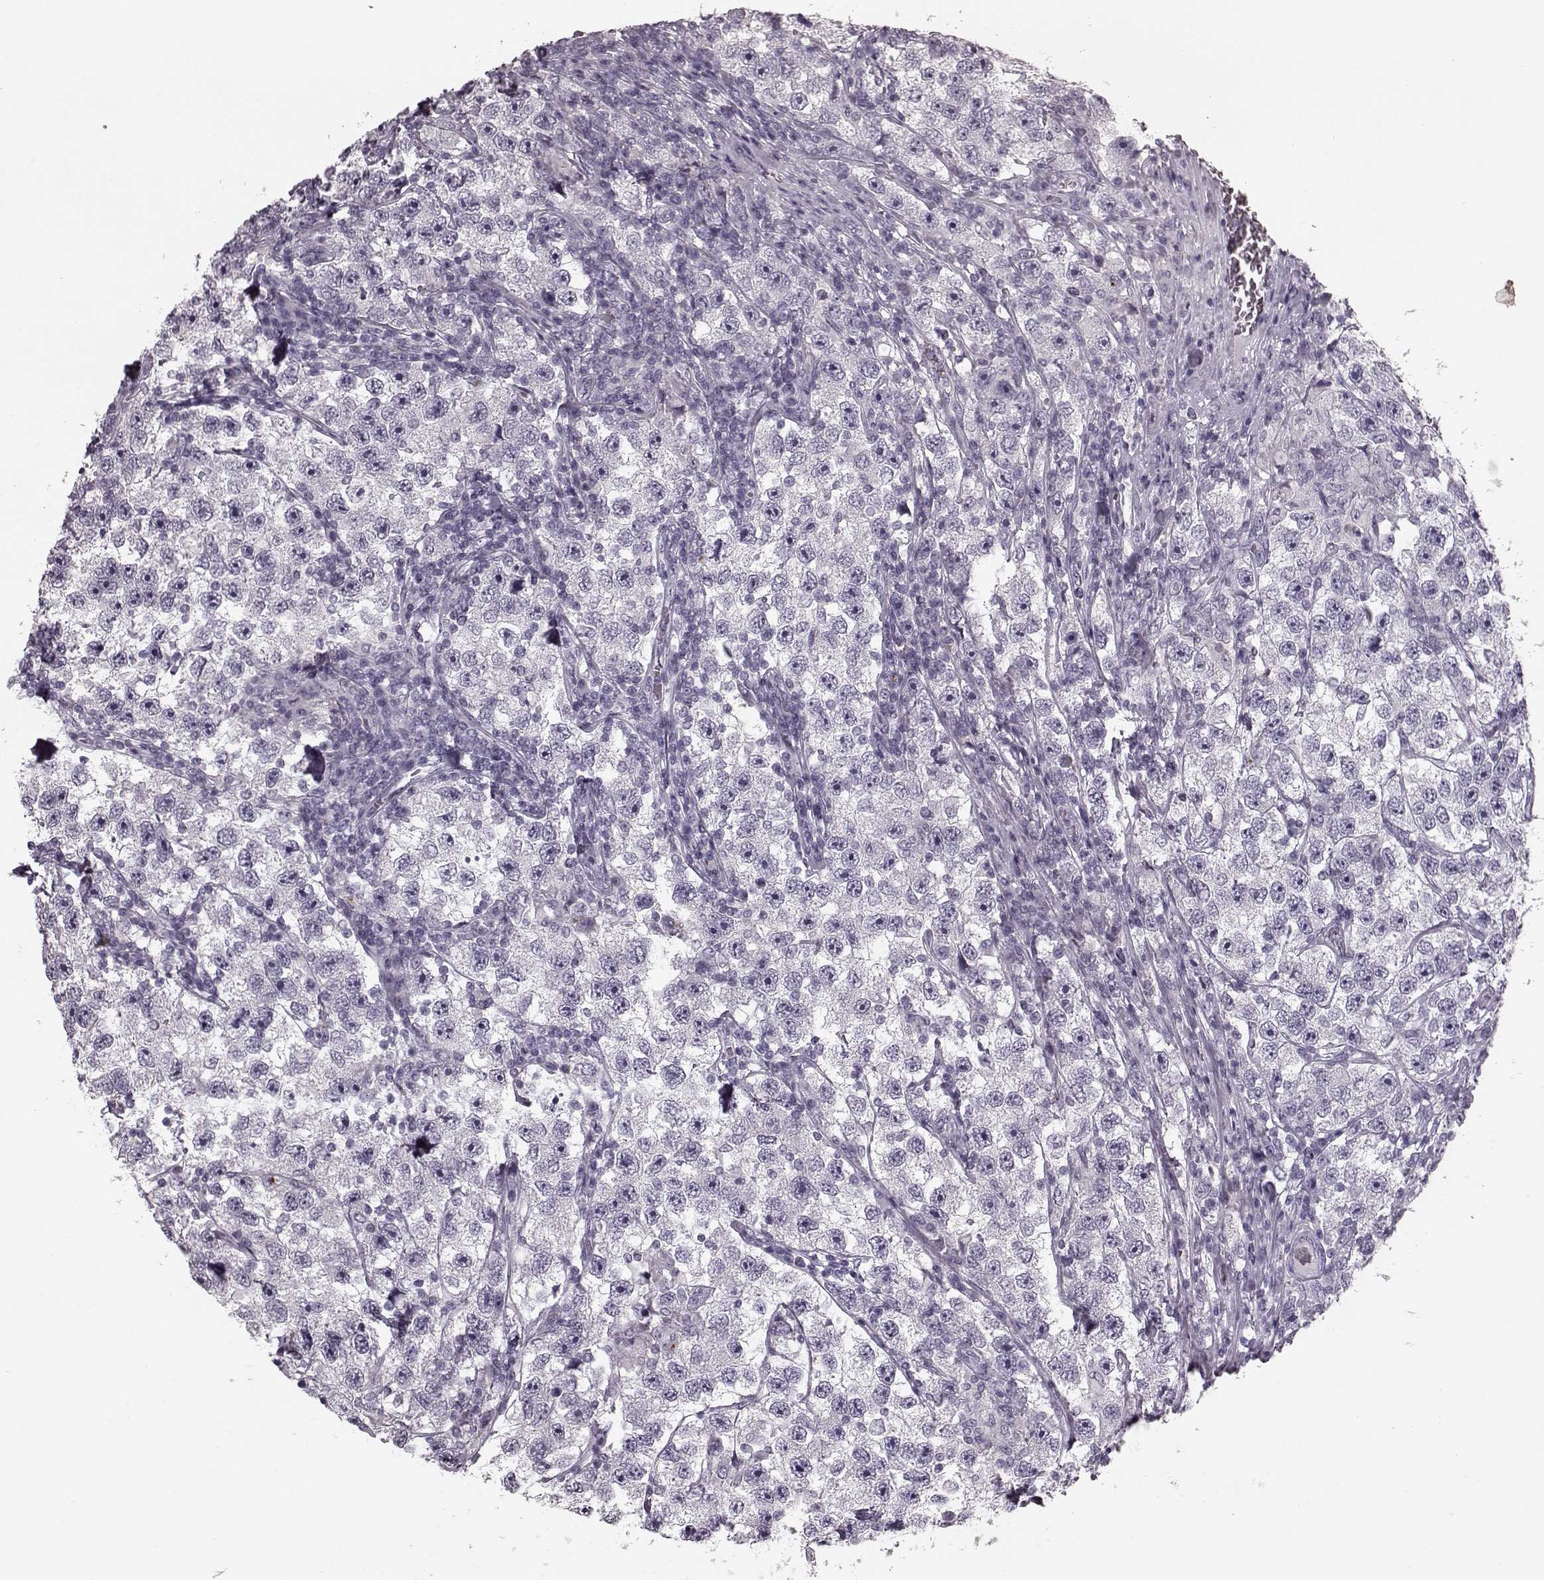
{"staining": {"intensity": "negative", "quantity": "none", "location": "none"}, "tissue": "testis cancer", "cell_type": "Tumor cells", "image_type": "cancer", "snomed": [{"axis": "morphology", "description": "Seminoma, NOS"}, {"axis": "topography", "description": "Testis"}], "caption": "Immunohistochemical staining of testis cancer (seminoma) shows no significant positivity in tumor cells.", "gene": "CST7", "patient": {"sex": "male", "age": 26}}